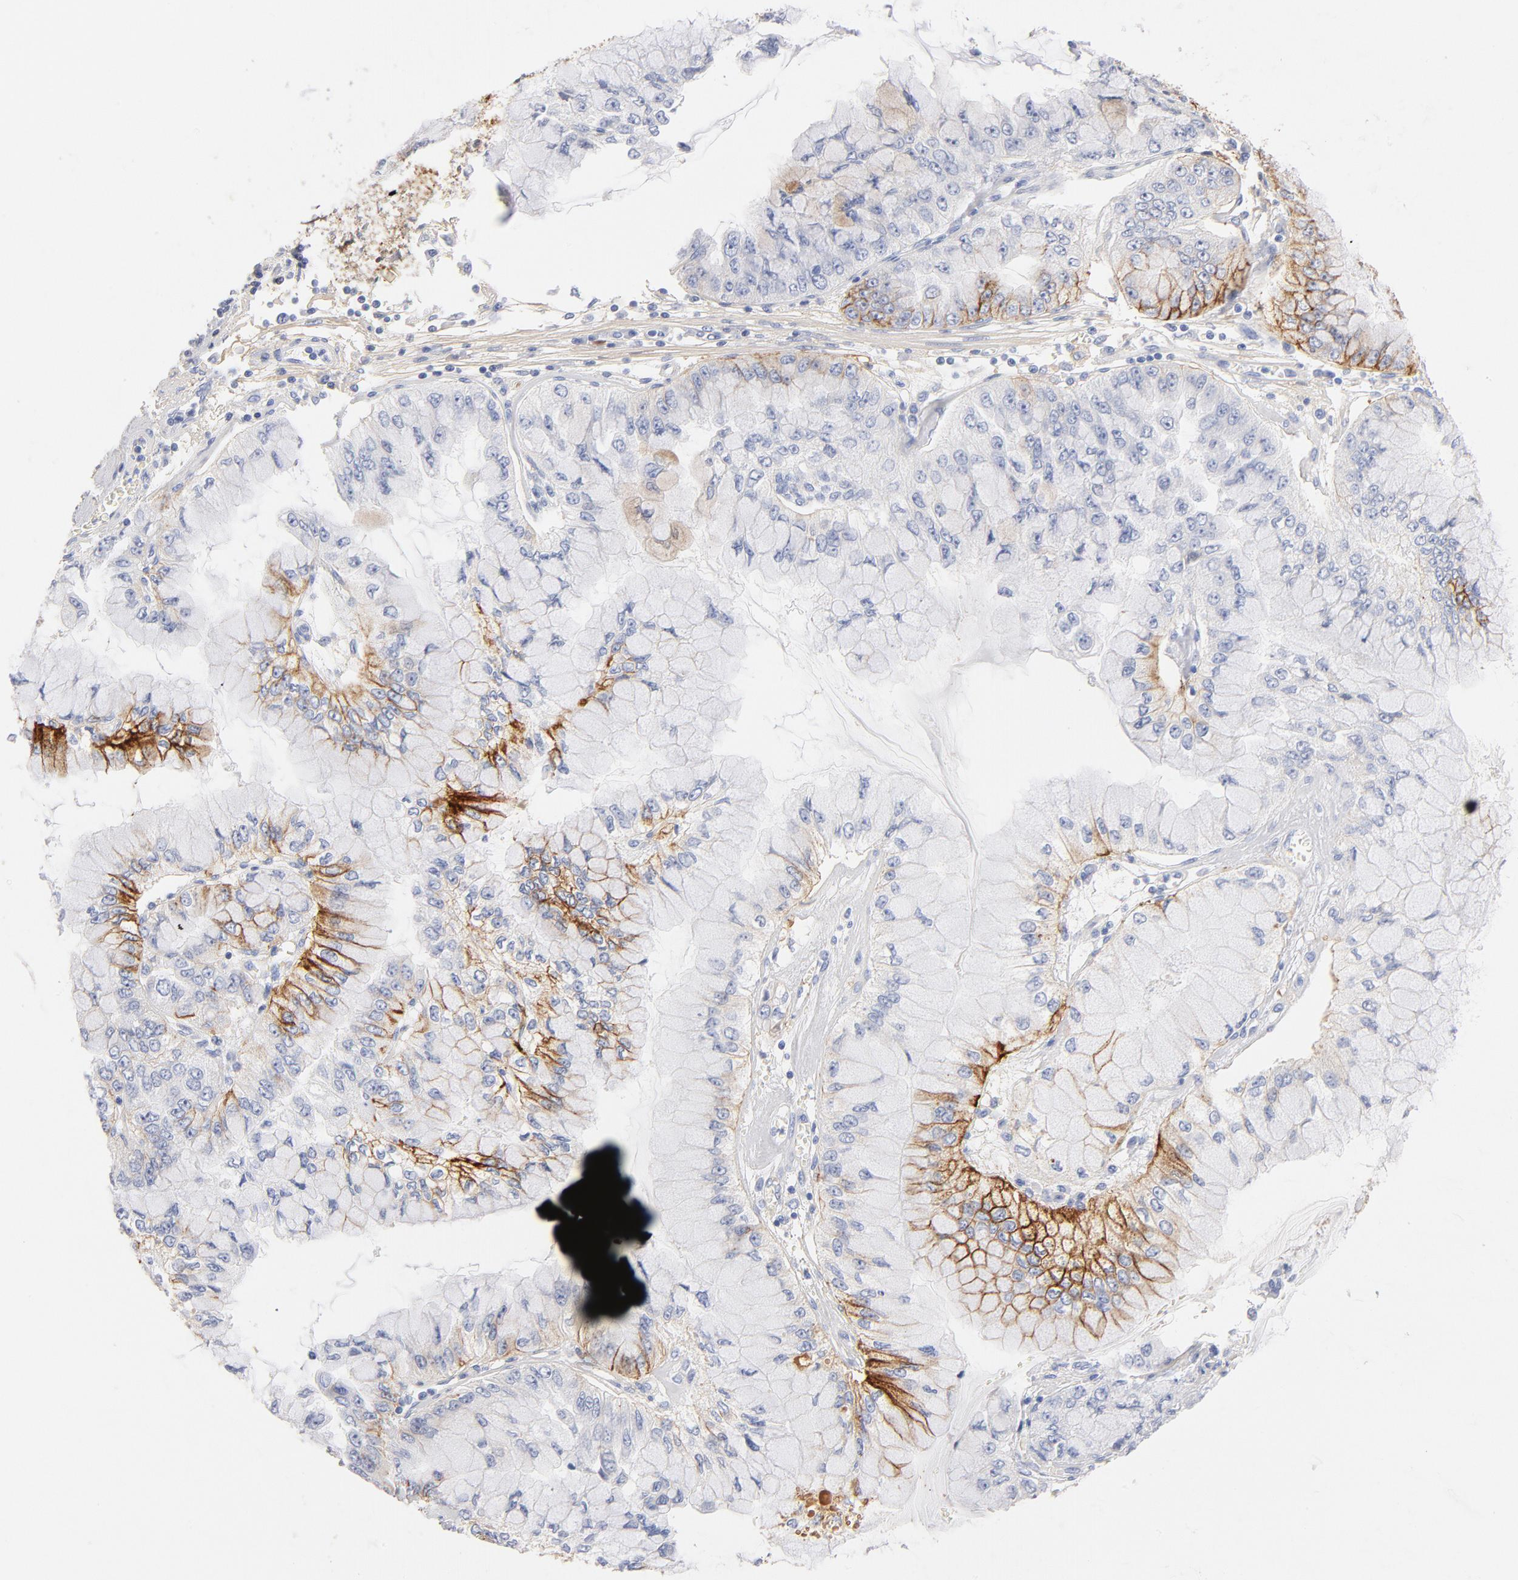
{"staining": {"intensity": "moderate", "quantity": "<25%", "location": "cytoplasmic/membranous"}, "tissue": "liver cancer", "cell_type": "Tumor cells", "image_type": "cancer", "snomed": [{"axis": "morphology", "description": "Cholangiocarcinoma"}, {"axis": "topography", "description": "Liver"}], "caption": "Cholangiocarcinoma (liver) tissue displays moderate cytoplasmic/membranous positivity in approximately <25% of tumor cells", "gene": "C3", "patient": {"sex": "female", "age": 79}}